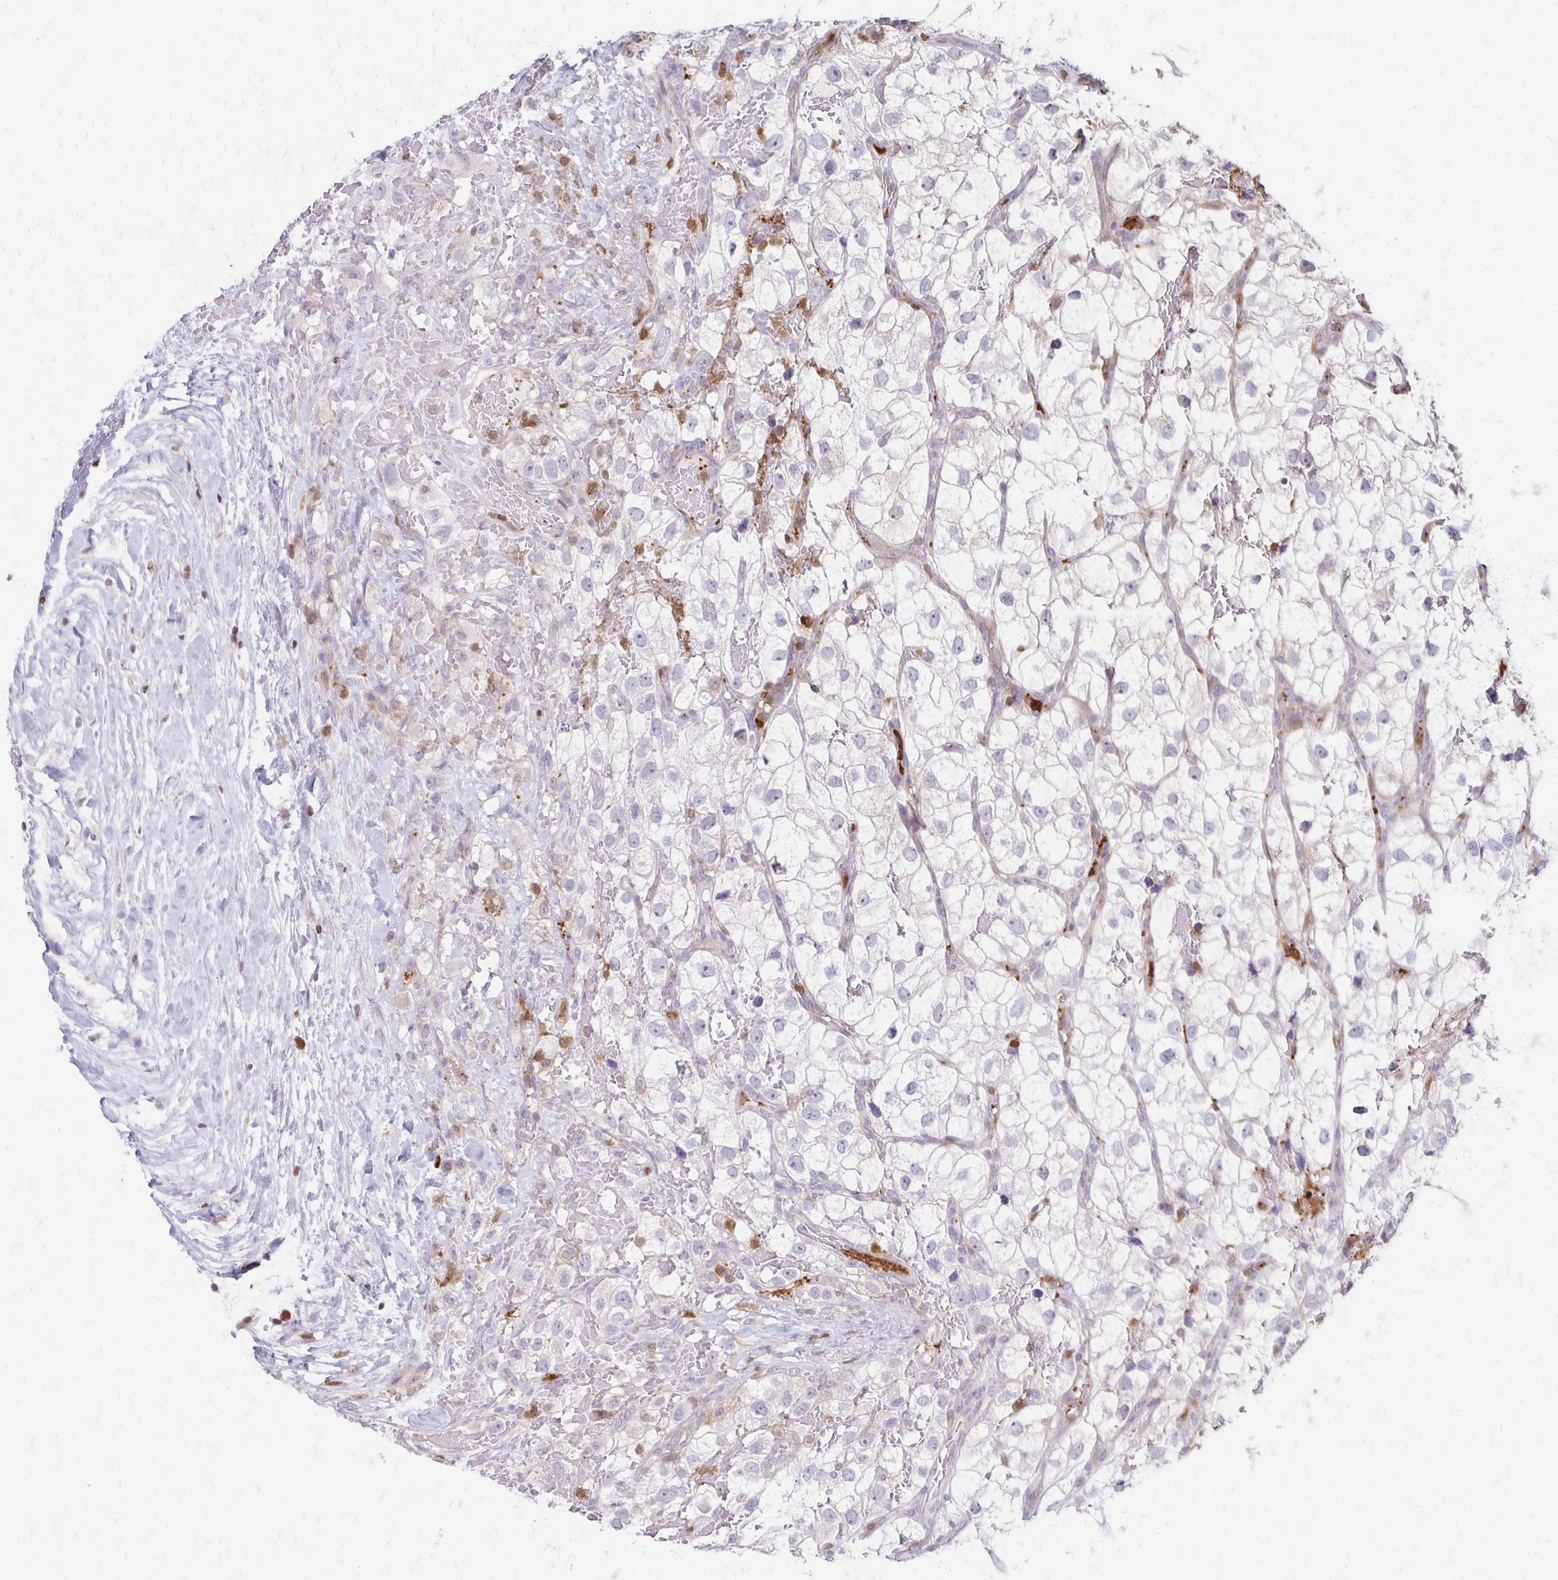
{"staining": {"intensity": "negative", "quantity": "none", "location": "none"}, "tissue": "renal cancer", "cell_type": "Tumor cells", "image_type": "cancer", "snomed": [{"axis": "morphology", "description": "Adenocarcinoma, NOS"}, {"axis": "topography", "description": "Kidney"}], "caption": "Adenocarcinoma (renal) was stained to show a protein in brown. There is no significant expression in tumor cells.", "gene": "CCL21", "patient": {"sex": "male", "age": 59}}